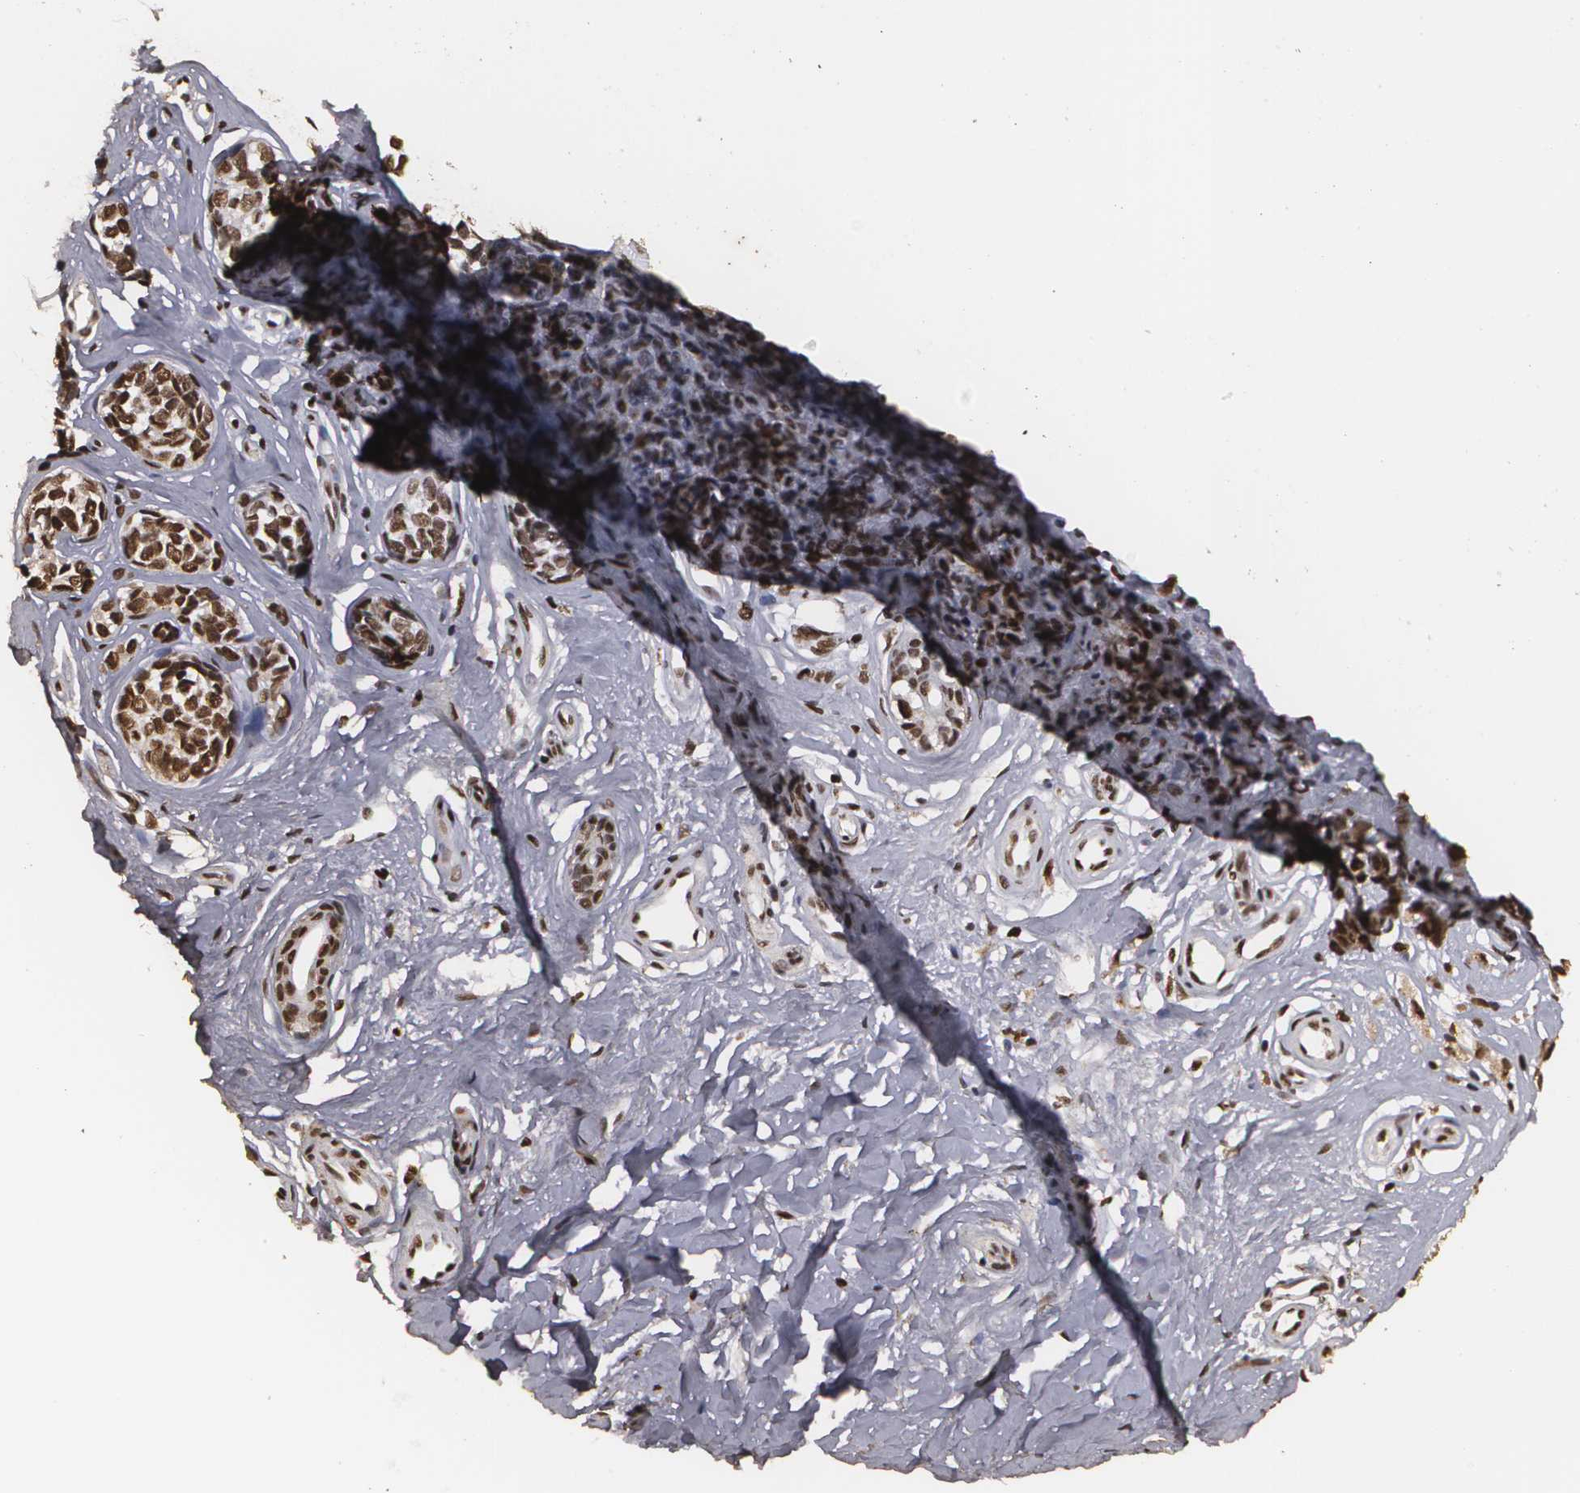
{"staining": {"intensity": "strong", "quantity": ">75%", "location": "nuclear"}, "tissue": "melanoma", "cell_type": "Tumor cells", "image_type": "cancer", "snomed": [{"axis": "morphology", "description": "Malignant melanoma, NOS"}, {"axis": "topography", "description": "Skin"}], "caption": "A micrograph showing strong nuclear expression in approximately >75% of tumor cells in melanoma, as visualized by brown immunohistochemical staining.", "gene": "RCOR1", "patient": {"sex": "female", "age": 52}}